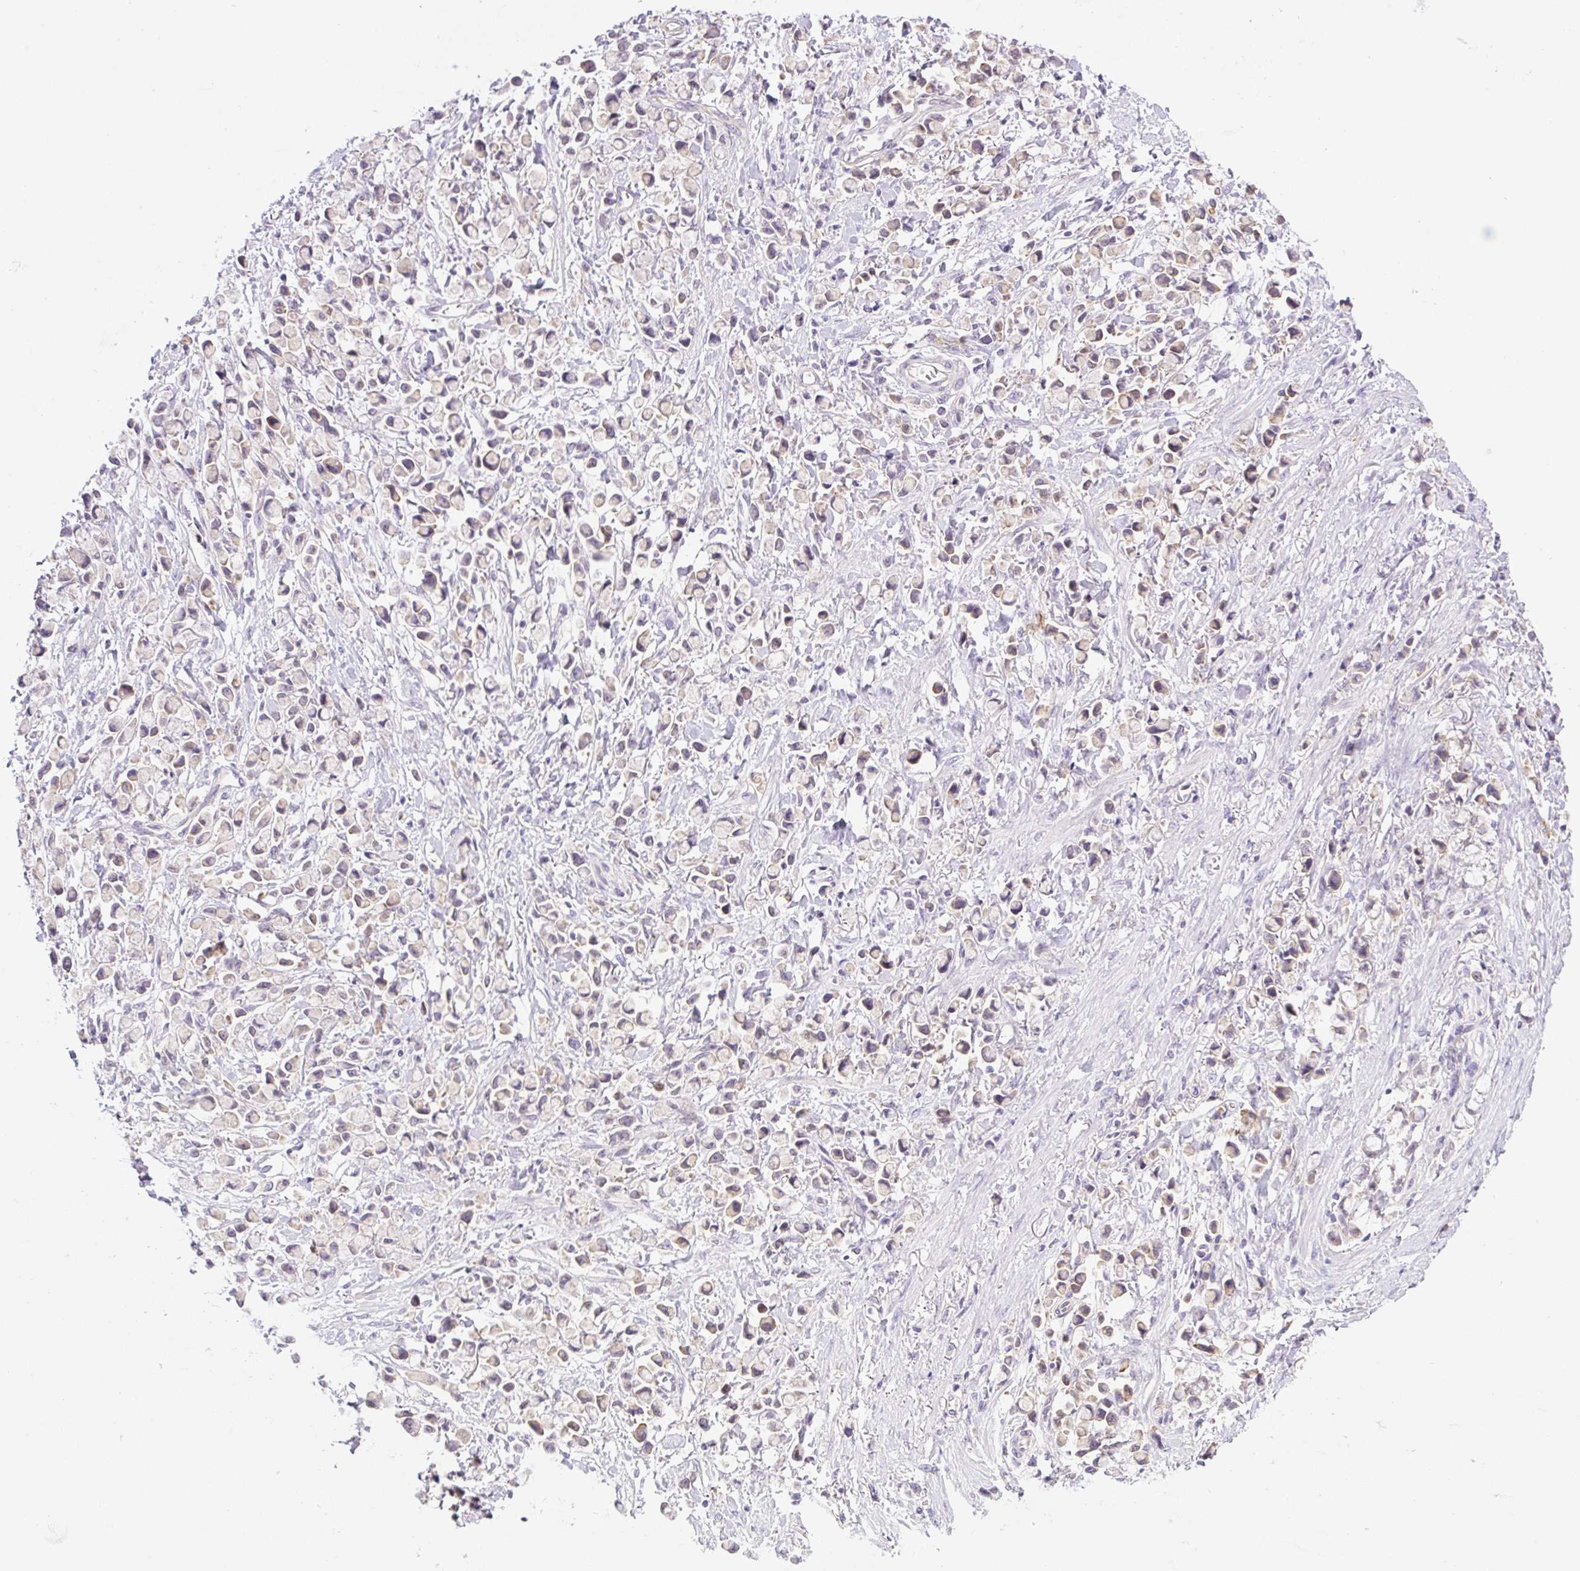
{"staining": {"intensity": "negative", "quantity": "none", "location": "none"}, "tissue": "stomach cancer", "cell_type": "Tumor cells", "image_type": "cancer", "snomed": [{"axis": "morphology", "description": "Adenocarcinoma, NOS"}, {"axis": "topography", "description": "Stomach"}], "caption": "IHC image of neoplastic tissue: adenocarcinoma (stomach) stained with DAB (3,3'-diaminobenzidine) displays no significant protein expression in tumor cells.", "gene": "CAMK2B", "patient": {"sex": "female", "age": 81}}